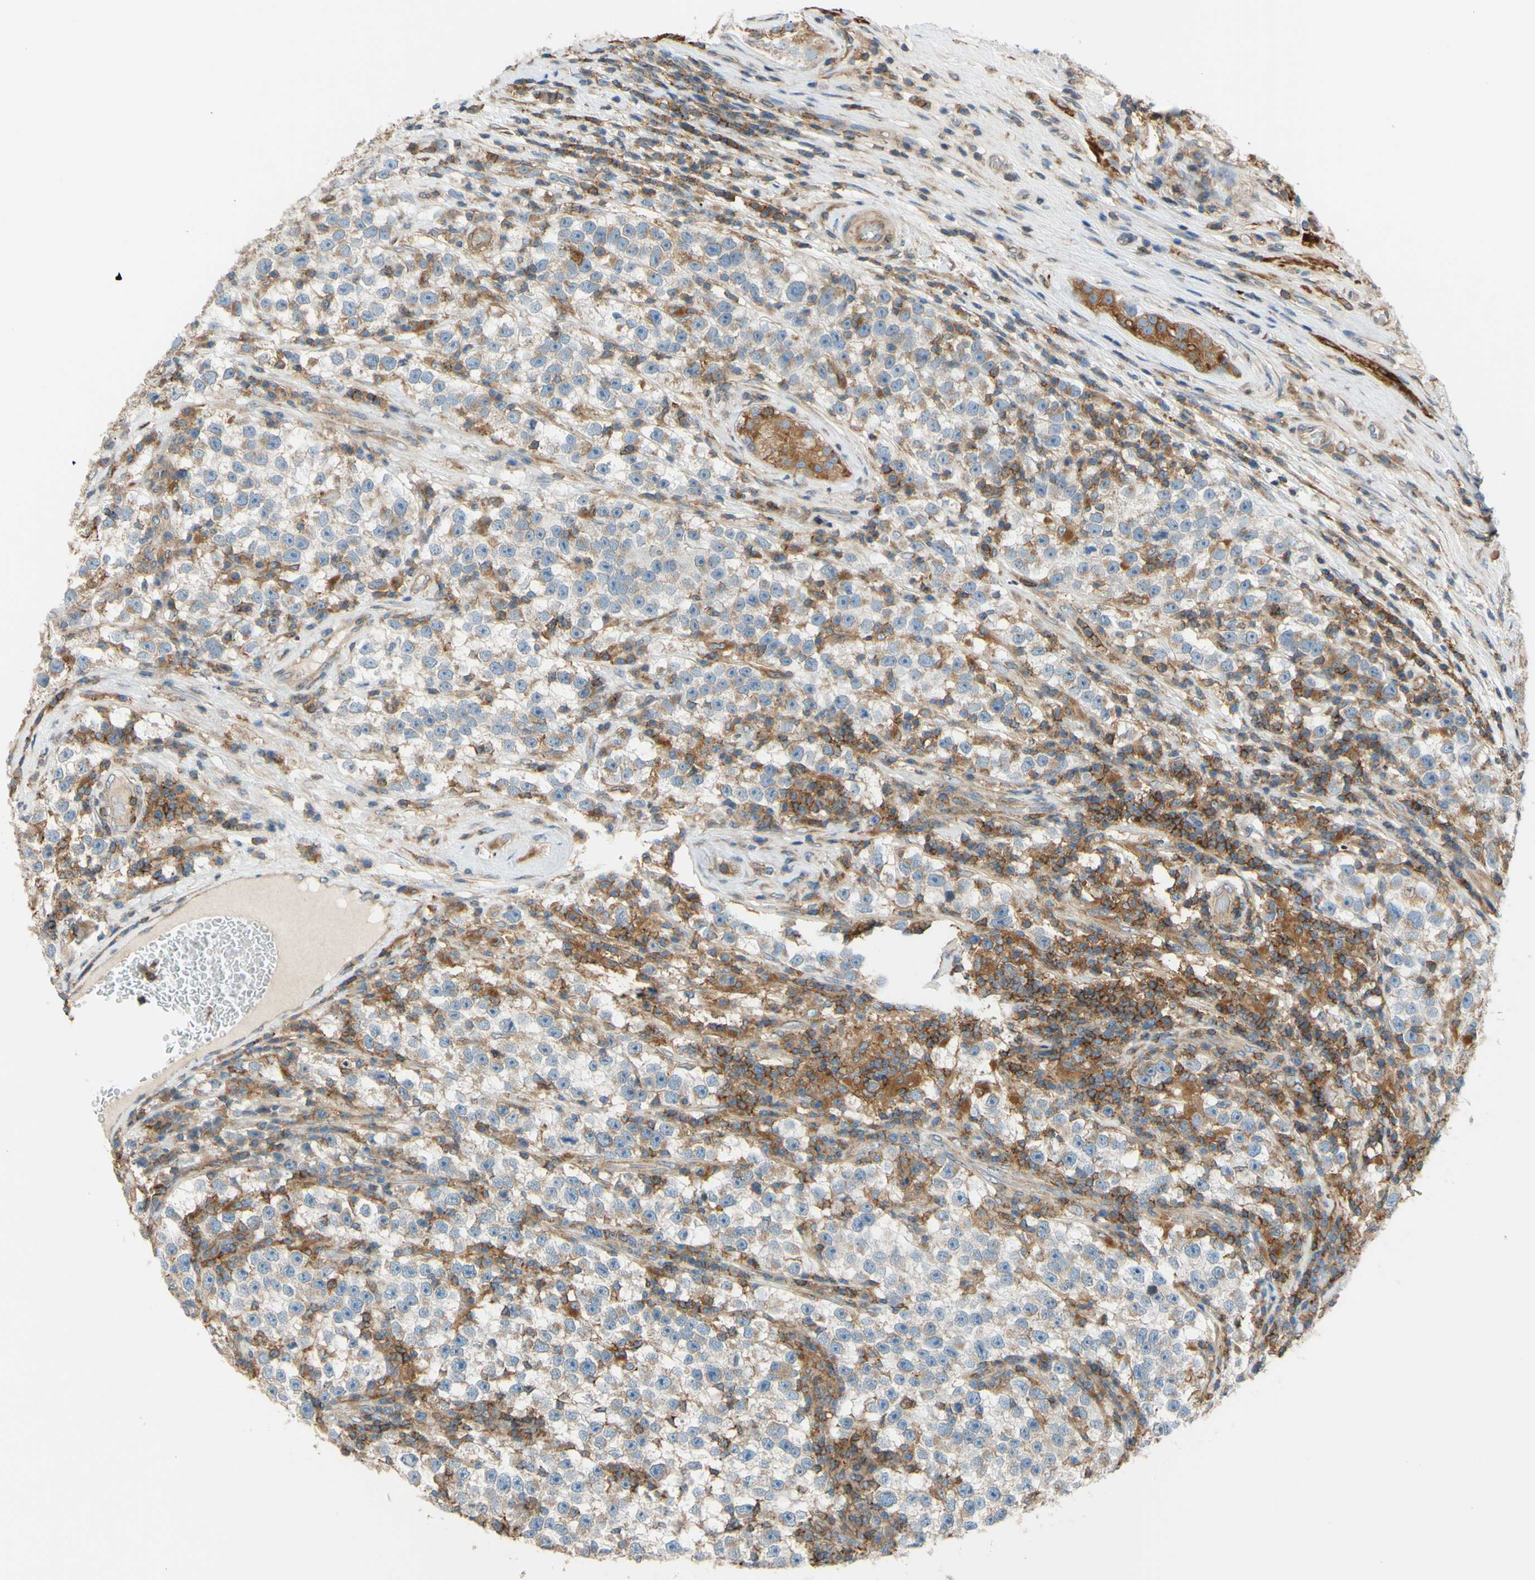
{"staining": {"intensity": "weak", "quantity": "<25%", "location": "cytoplasmic/membranous"}, "tissue": "testis cancer", "cell_type": "Tumor cells", "image_type": "cancer", "snomed": [{"axis": "morphology", "description": "Seminoma, NOS"}, {"axis": "topography", "description": "Testis"}], "caption": "This is an IHC photomicrograph of testis cancer (seminoma). There is no positivity in tumor cells.", "gene": "POR", "patient": {"sex": "male", "age": 22}}